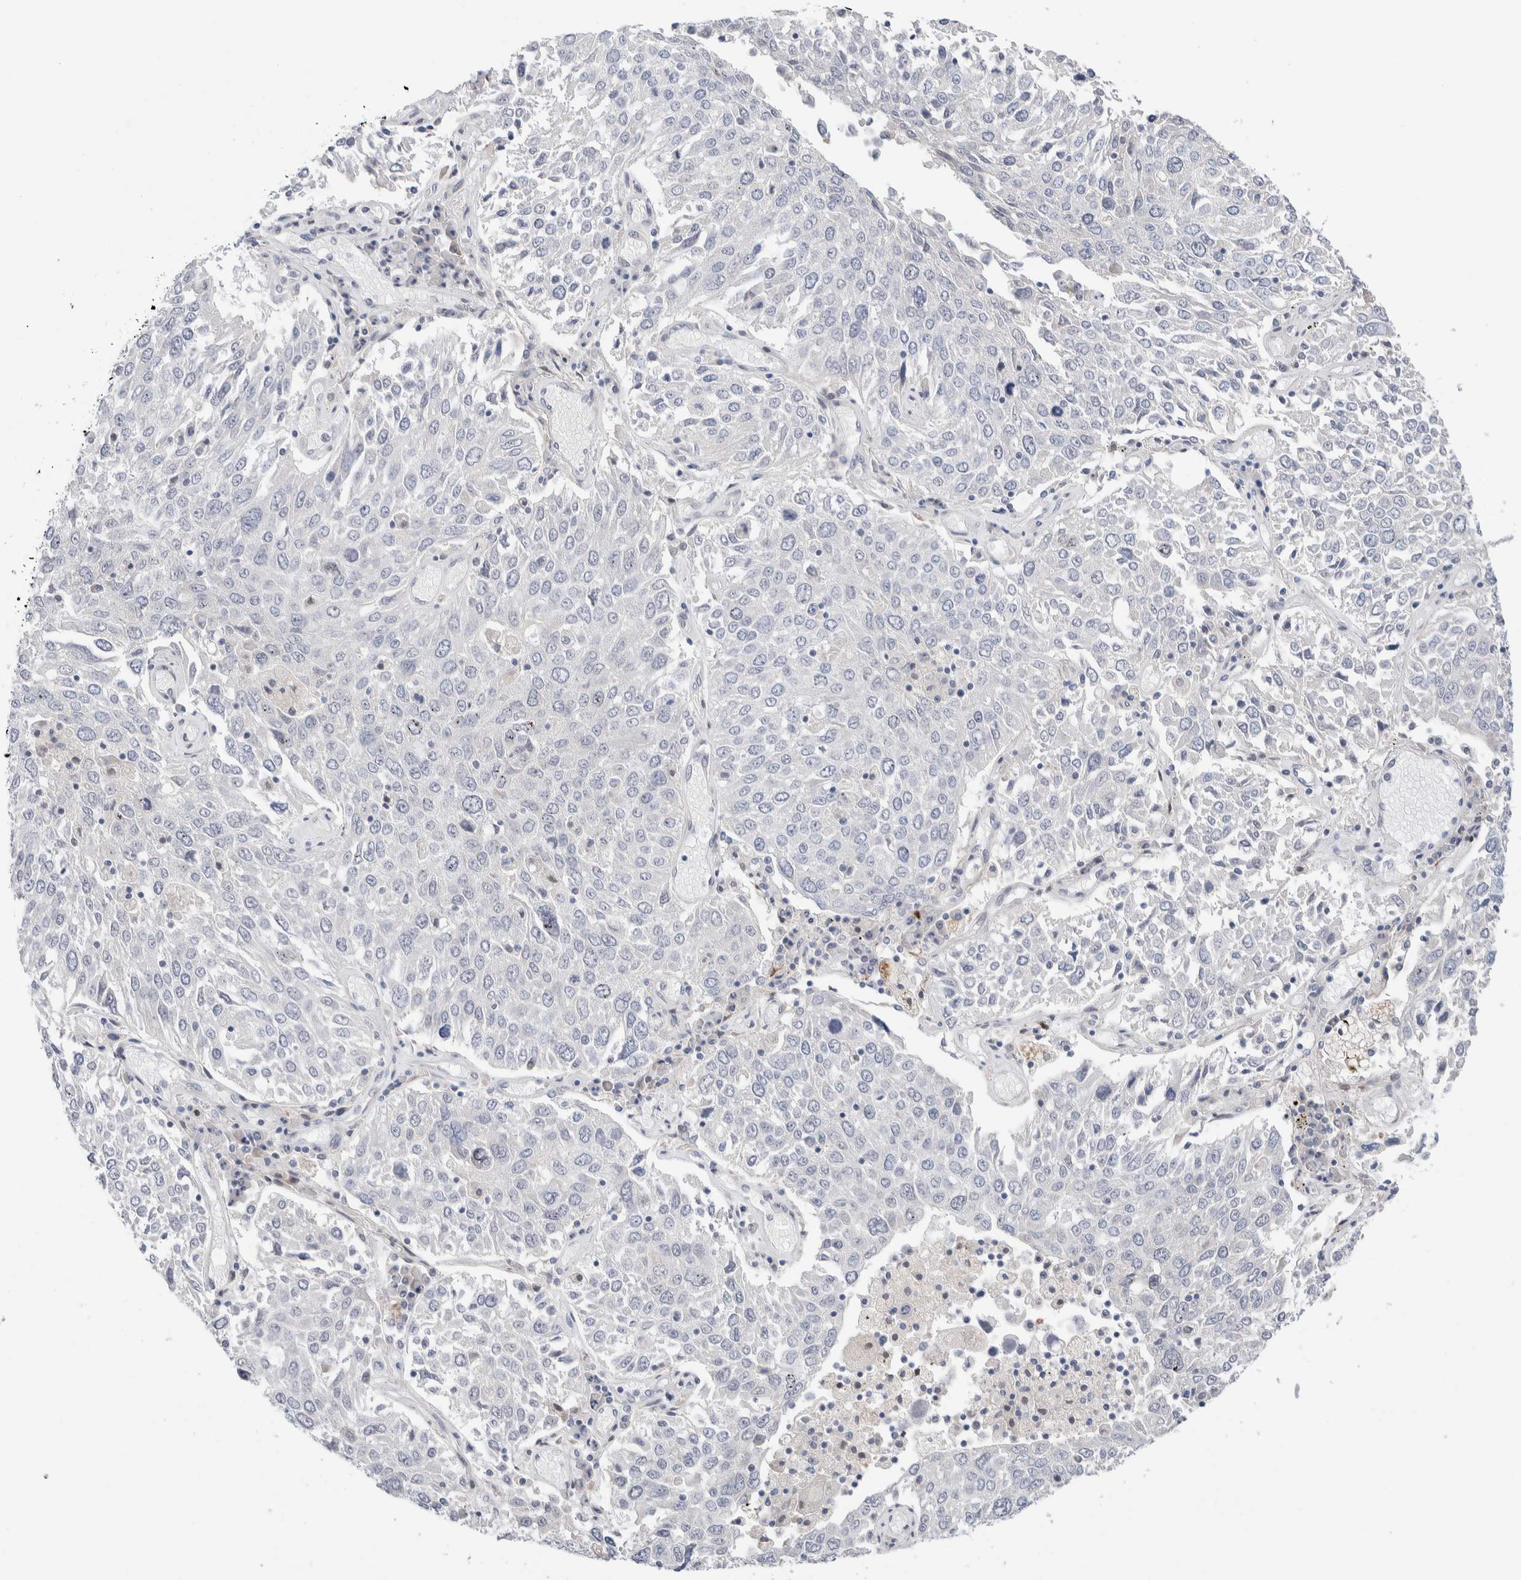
{"staining": {"intensity": "negative", "quantity": "none", "location": "none"}, "tissue": "lung cancer", "cell_type": "Tumor cells", "image_type": "cancer", "snomed": [{"axis": "morphology", "description": "Squamous cell carcinoma, NOS"}, {"axis": "topography", "description": "Lung"}], "caption": "This photomicrograph is of lung cancer (squamous cell carcinoma) stained with immunohistochemistry (IHC) to label a protein in brown with the nuclei are counter-stained blue. There is no staining in tumor cells.", "gene": "DNAJB6", "patient": {"sex": "male", "age": 65}}